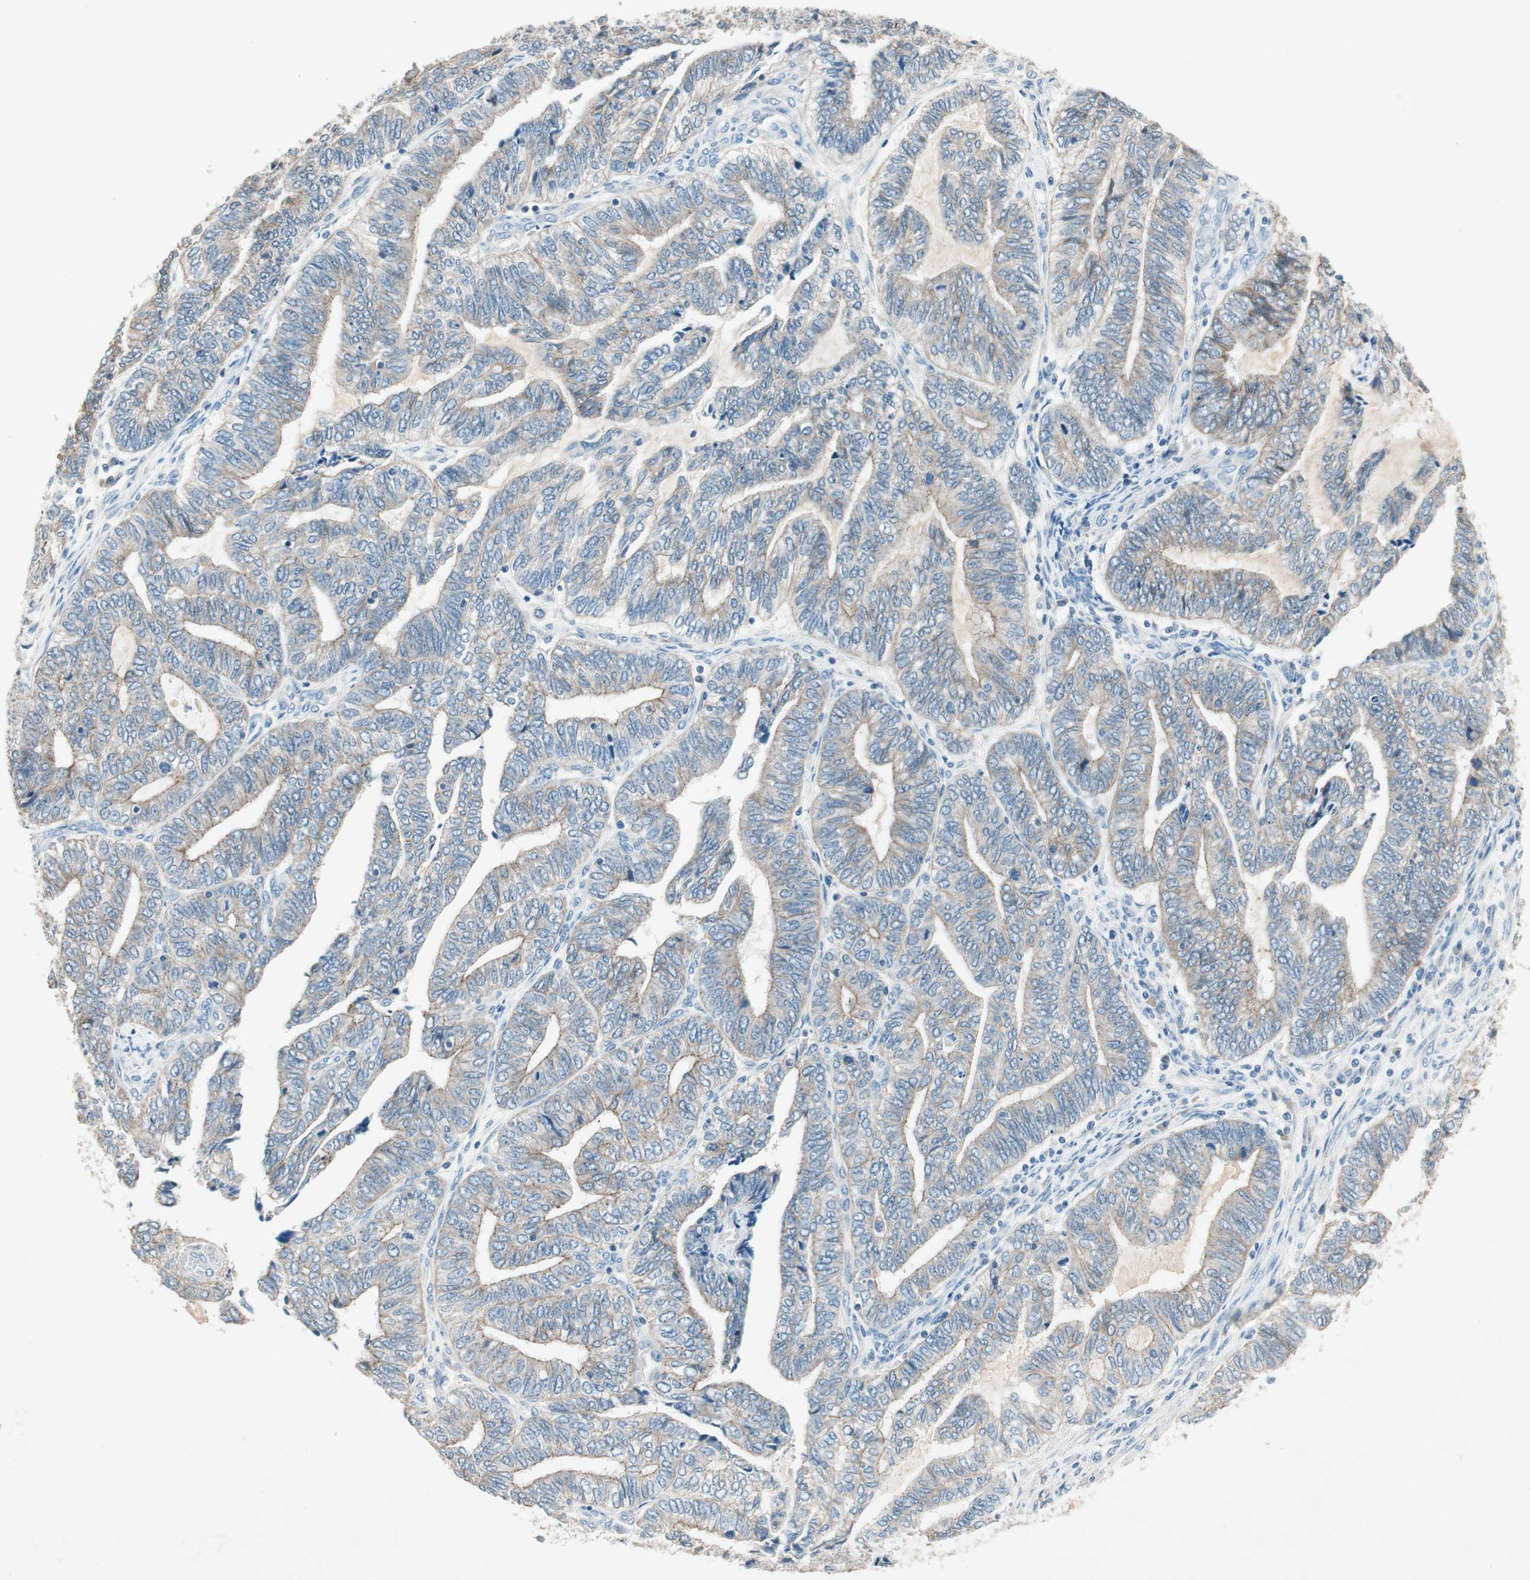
{"staining": {"intensity": "weak", "quantity": "25%-75%", "location": "cytoplasmic/membranous"}, "tissue": "endometrial cancer", "cell_type": "Tumor cells", "image_type": "cancer", "snomed": [{"axis": "morphology", "description": "Adenocarcinoma, NOS"}, {"axis": "topography", "description": "Uterus"}, {"axis": "topography", "description": "Endometrium"}], "caption": "Endometrial cancer was stained to show a protein in brown. There is low levels of weak cytoplasmic/membranous positivity in about 25%-75% of tumor cells.", "gene": "NKAIN1", "patient": {"sex": "female", "age": 70}}